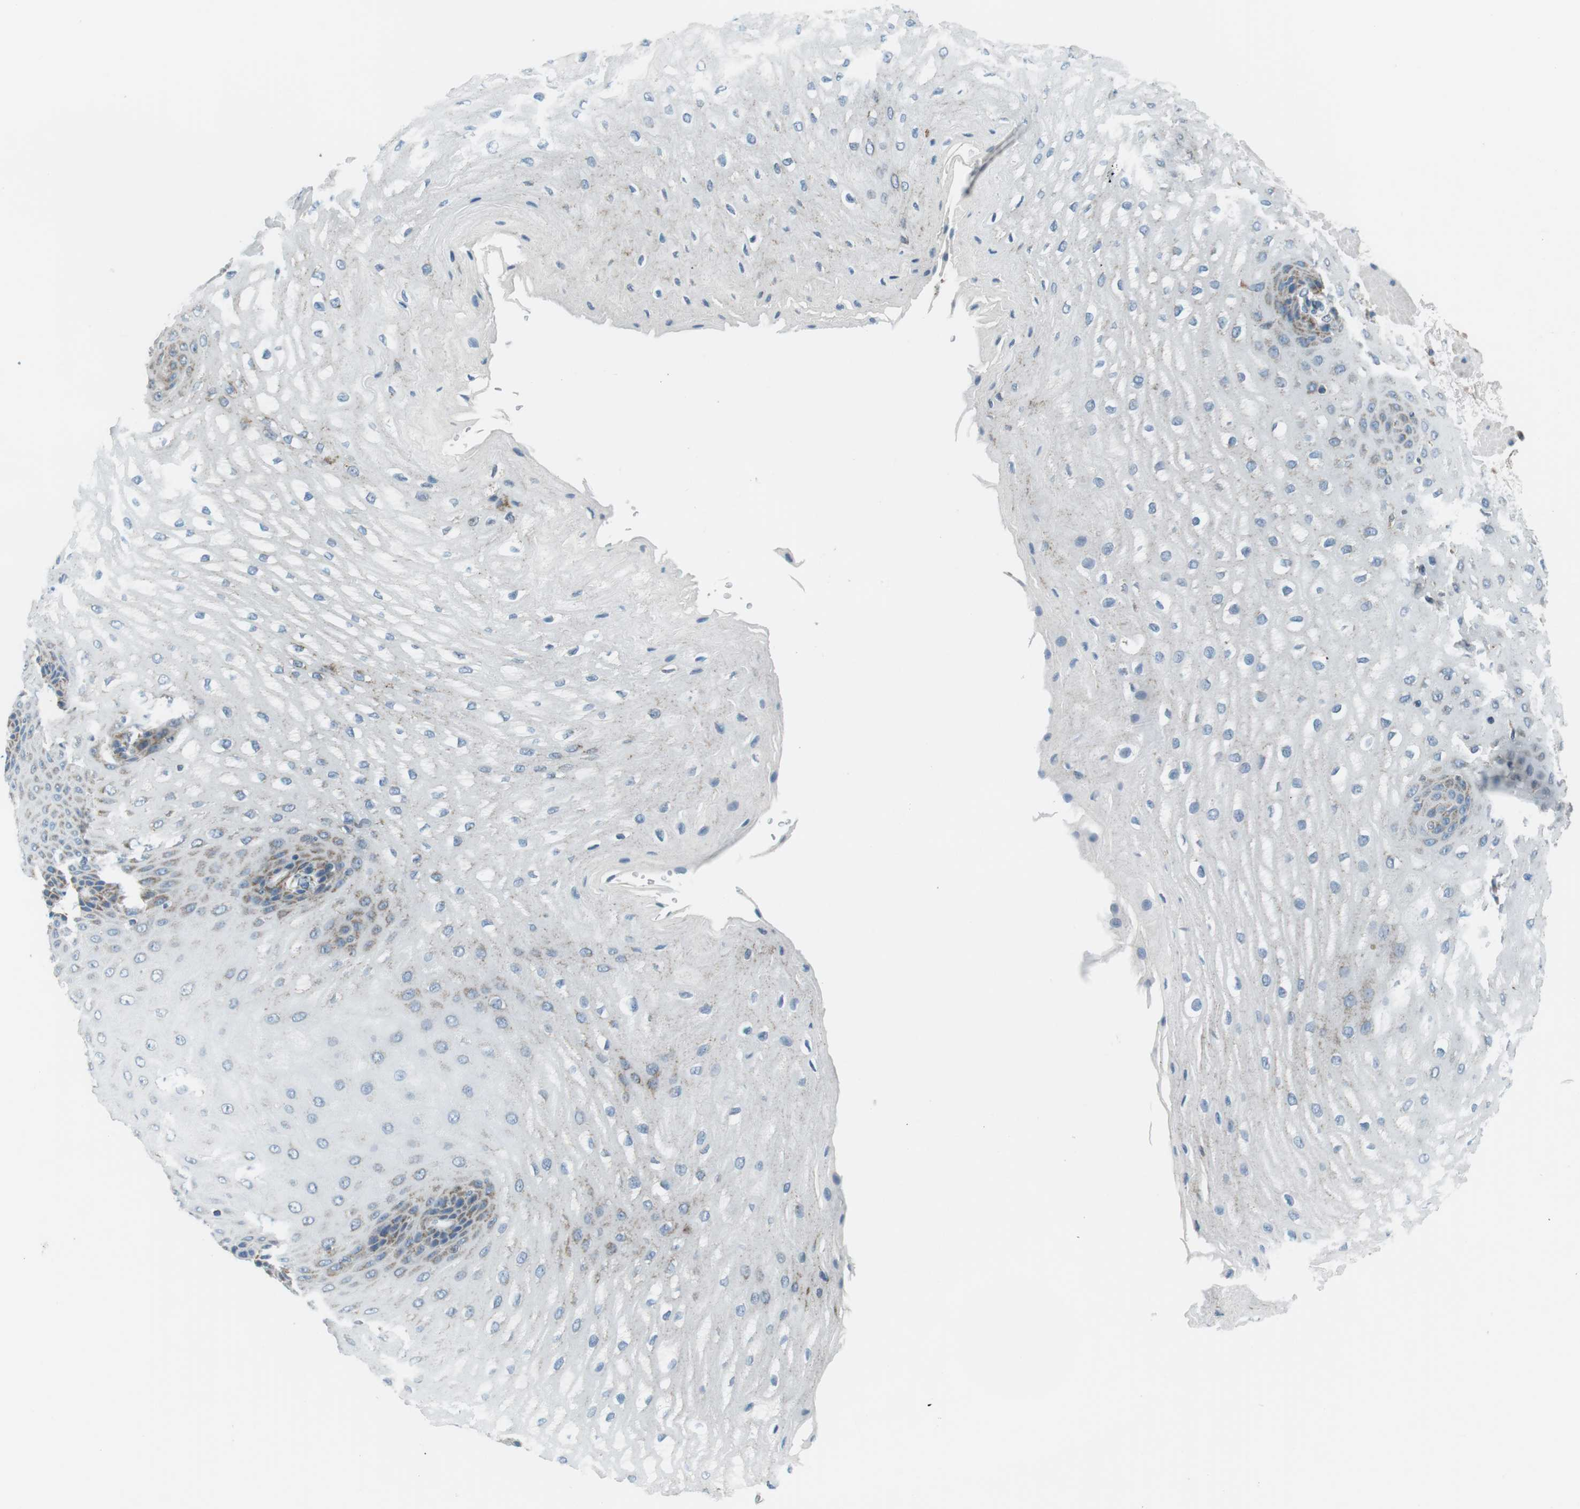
{"staining": {"intensity": "moderate", "quantity": "<25%", "location": "cytoplasmic/membranous"}, "tissue": "esophagus", "cell_type": "Squamous epithelial cells", "image_type": "normal", "snomed": [{"axis": "morphology", "description": "Normal tissue, NOS"}, {"axis": "topography", "description": "Esophagus"}], "caption": "Benign esophagus shows moderate cytoplasmic/membranous positivity in approximately <25% of squamous epithelial cells Immunohistochemistry (ihc) stains the protein in brown and the nuclei are stained blue..", "gene": "BACE1", "patient": {"sex": "male", "age": 54}}